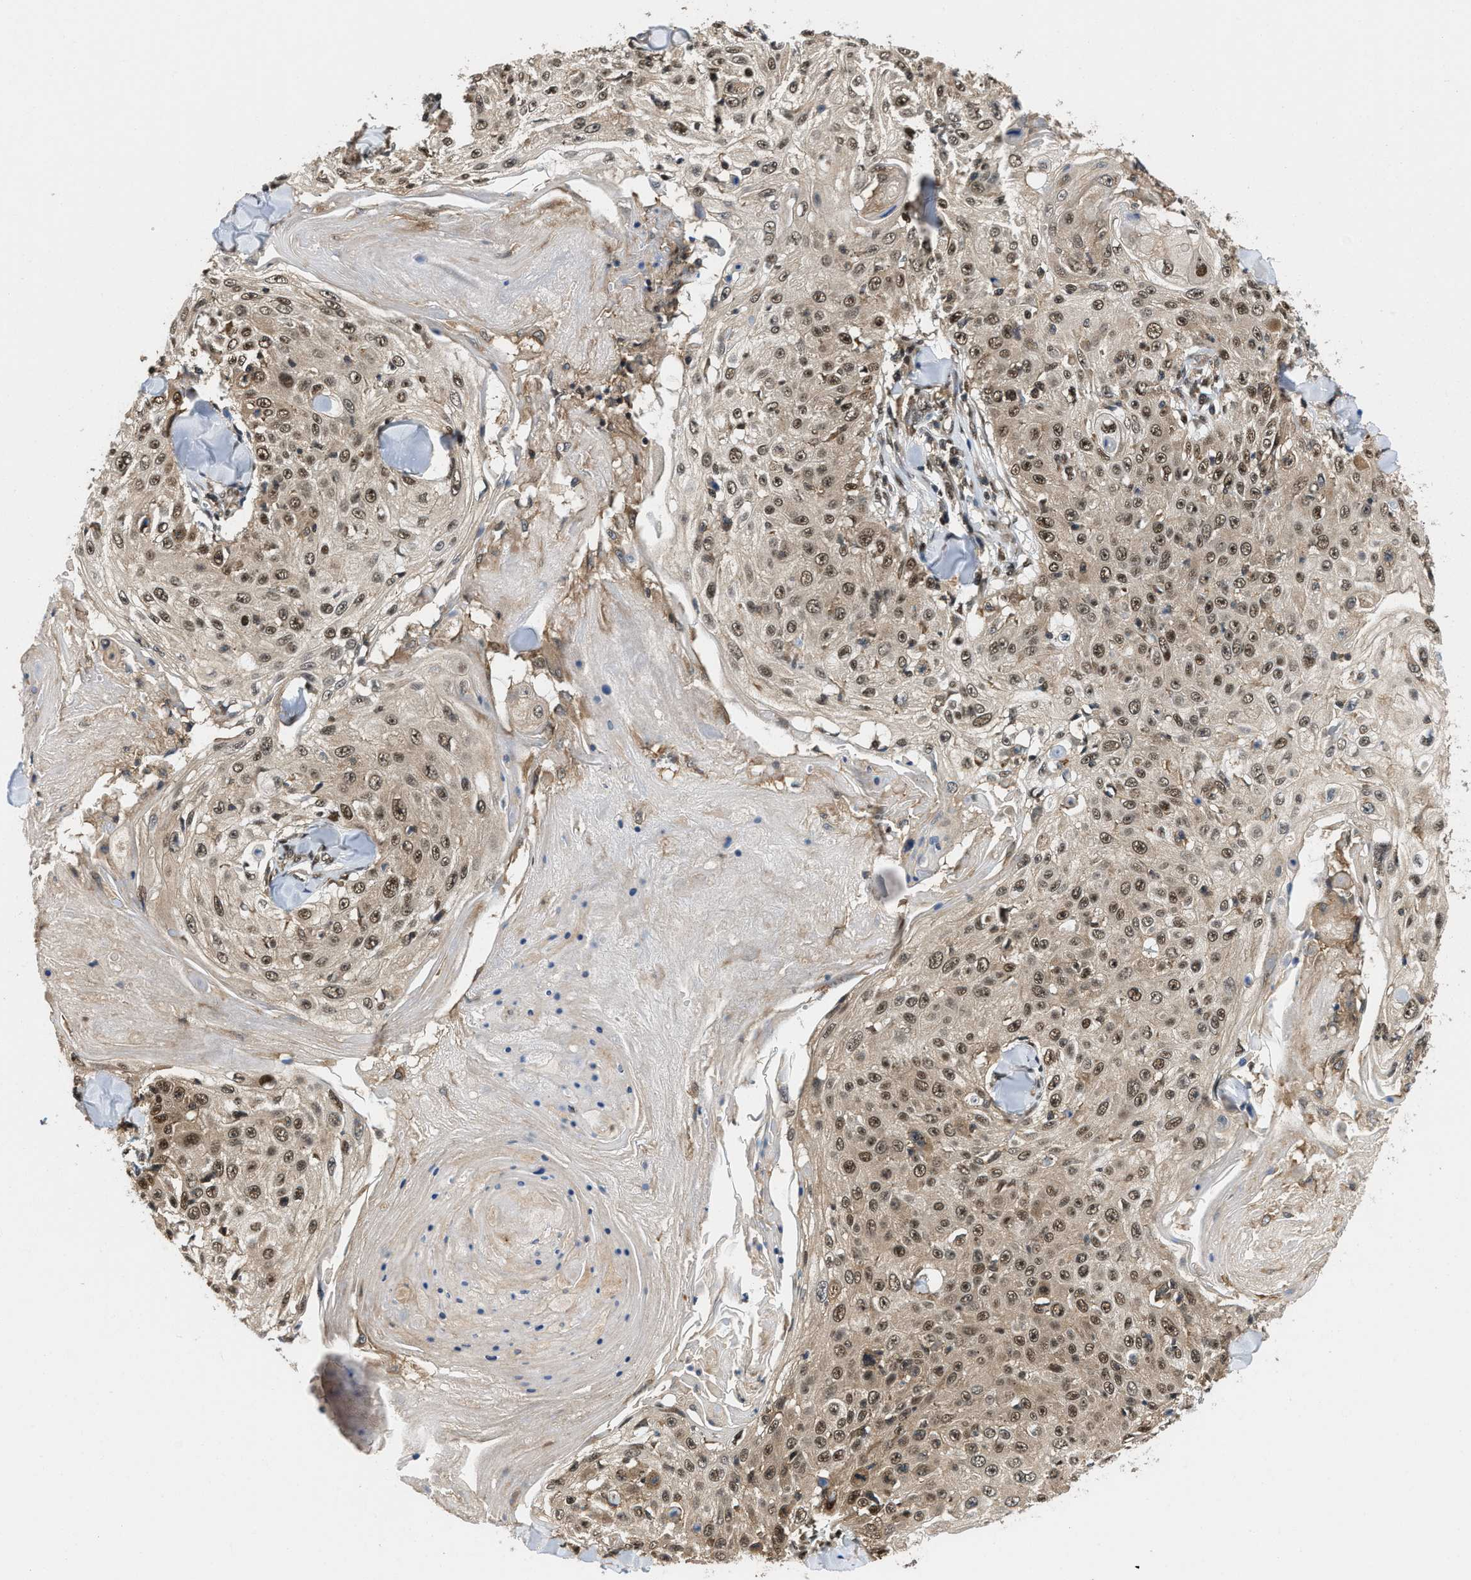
{"staining": {"intensity": "moderate", "quantity": ">75%", "location": "cytoplasmic/membranous,nuclear"}, "tissue": "skin cancer", "cell_type": "Tumor cells", "image_type": "cancer", "snomed": [{"axis": "morphology", "description": "Squamous cell carcinoma, NOS"}, {"axis": "topography", "description": "Skin"}], "caption": "An image showing moderate cytoplasmic/membranous and nuclear expression in approximately >75% of tumor cells in skin cancer, as visualized by brown immunohistochemical staining.", "gene": "ATF7IP", "patient": {"sex": "male", "age": 86}}